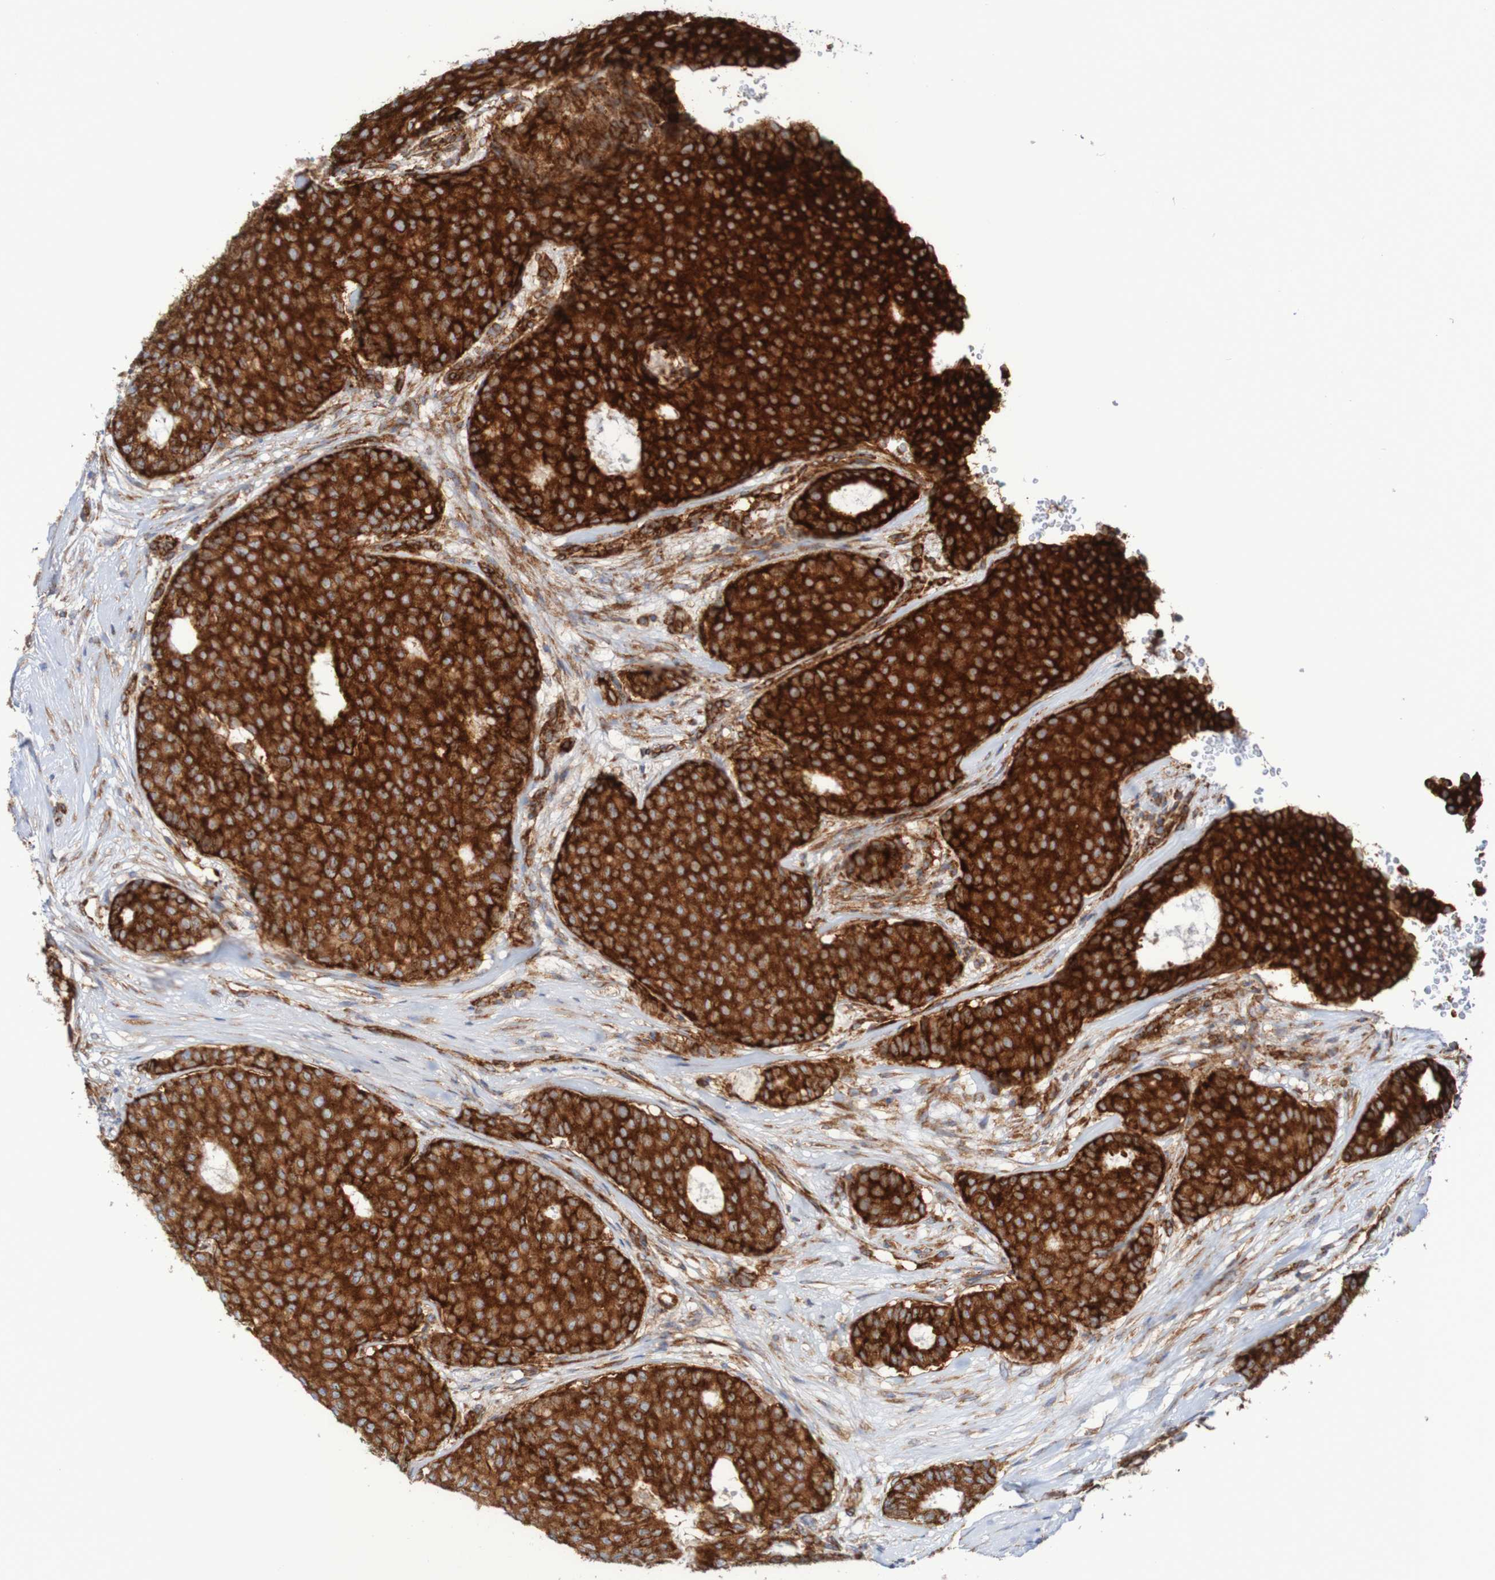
{"staining": {"intensity": "strong", "quantity": ">75%", "location": "cytoplasmic/membranous"}, "tissue": "breast cancer", "cell_type": "Tumor cells", "image_type": "cancer", "snomed": [{"axis": "morphology", "description": "Duct carcinoma"}, {"axis": "topography", "description": "Breast"}], "caption": "The image reveals immunohistochemical staining of breast cancer. There is strong cytoplasmic/membranous staining is appreciated in approximately >75% of tumor cells.", "gene": "FXR2", "patient": {"sex": "female", "age": 75}}